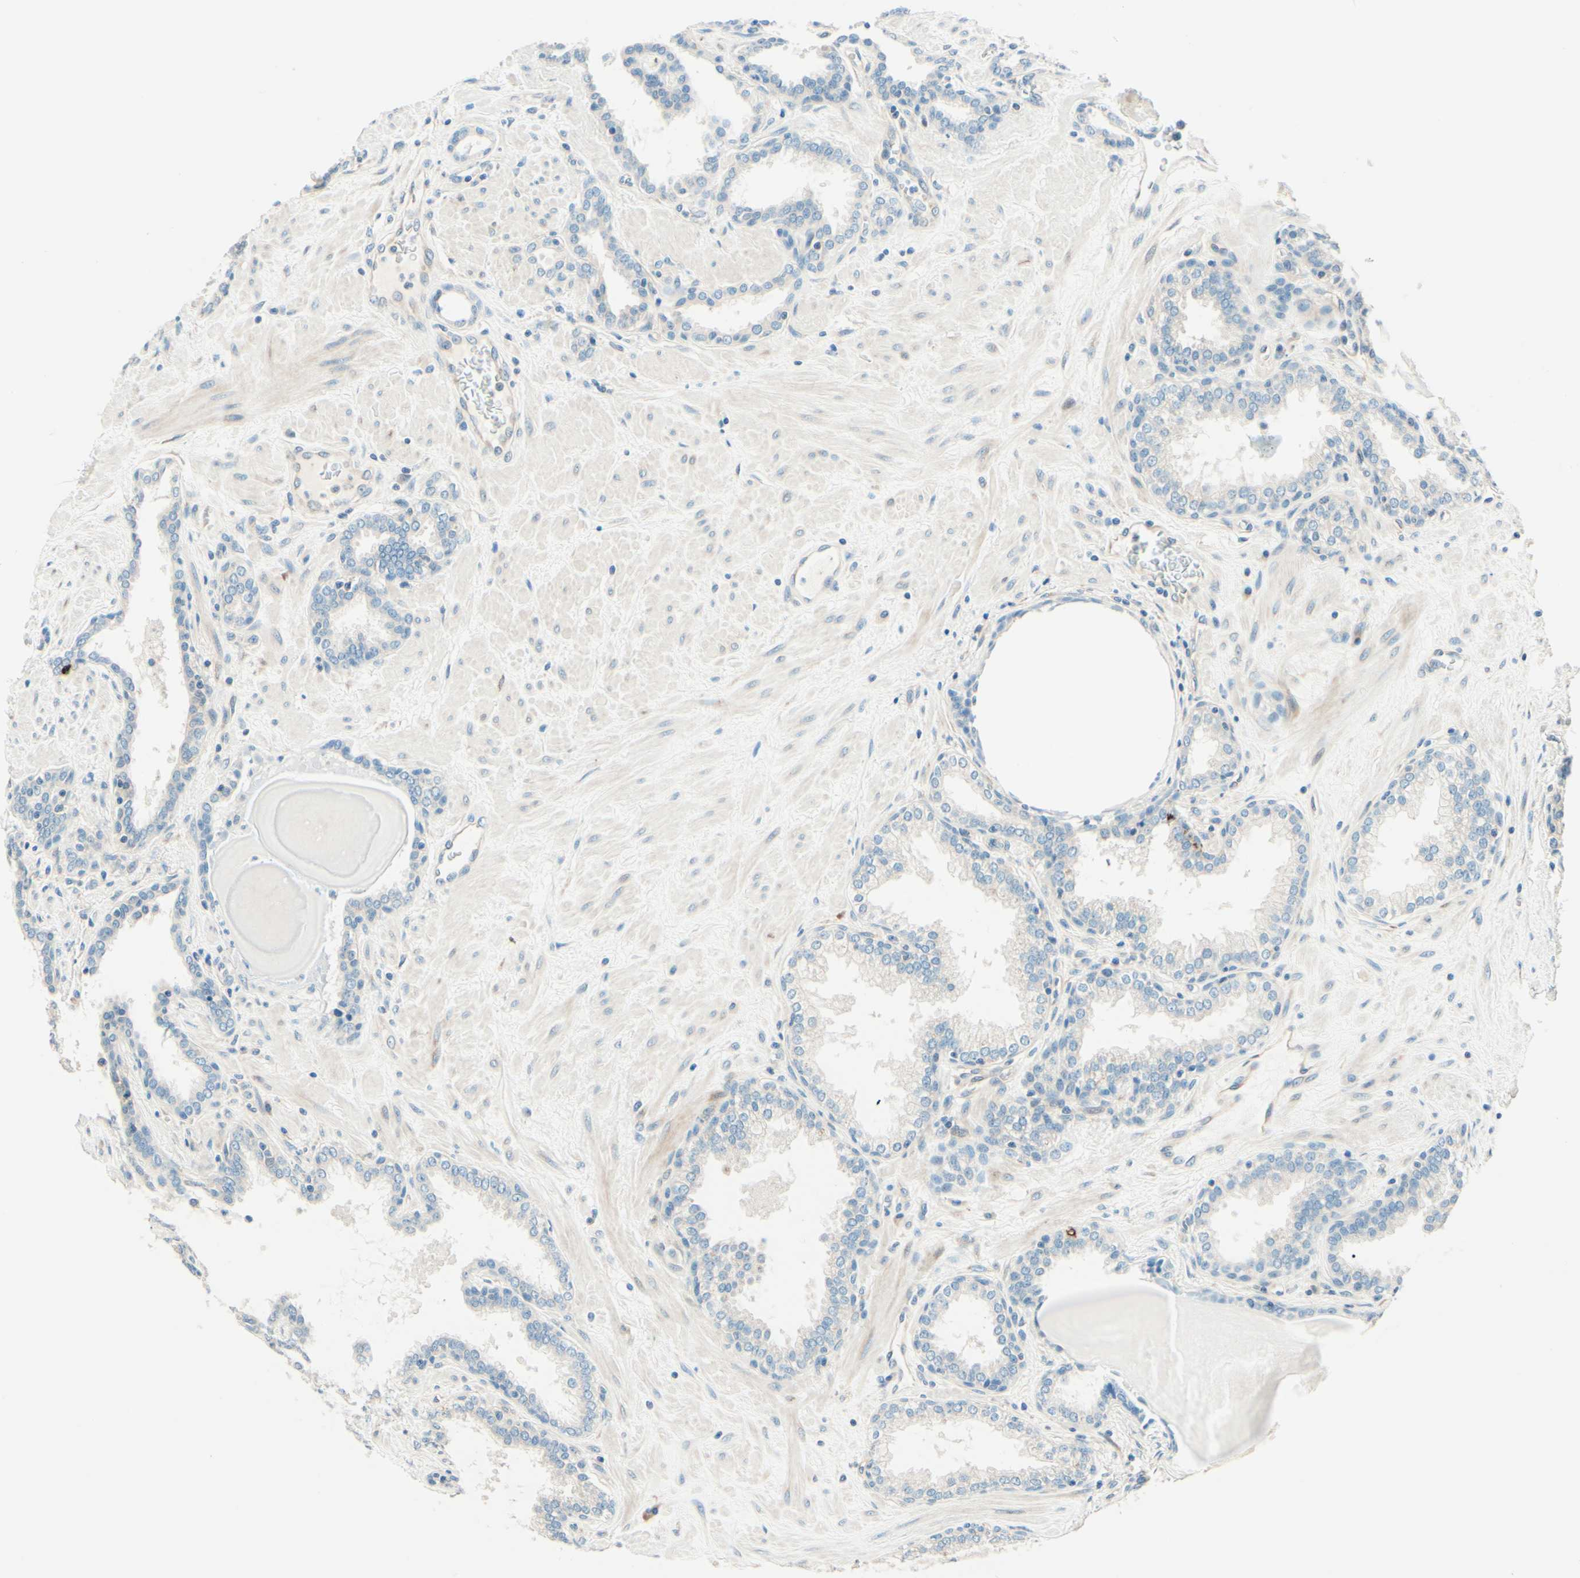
{"staining": {"intensity": "negative", "quantity": "none", "location": "none"}, "tissue": "prostate", "cell_type": "Glandular cells", "image_type": "normal", "snomed": [{"axis": "morphology", "description": "Normal tissue, NOS"}, {"axis": "topography", "description": "Prostate"}], "caption": "IHC histopathology image of normal prostate stained for a protein (brown), which exhibits no expression in glandular cells.", "gene": "TAOK2", "patient": {"sex": "male", "age": 51}}